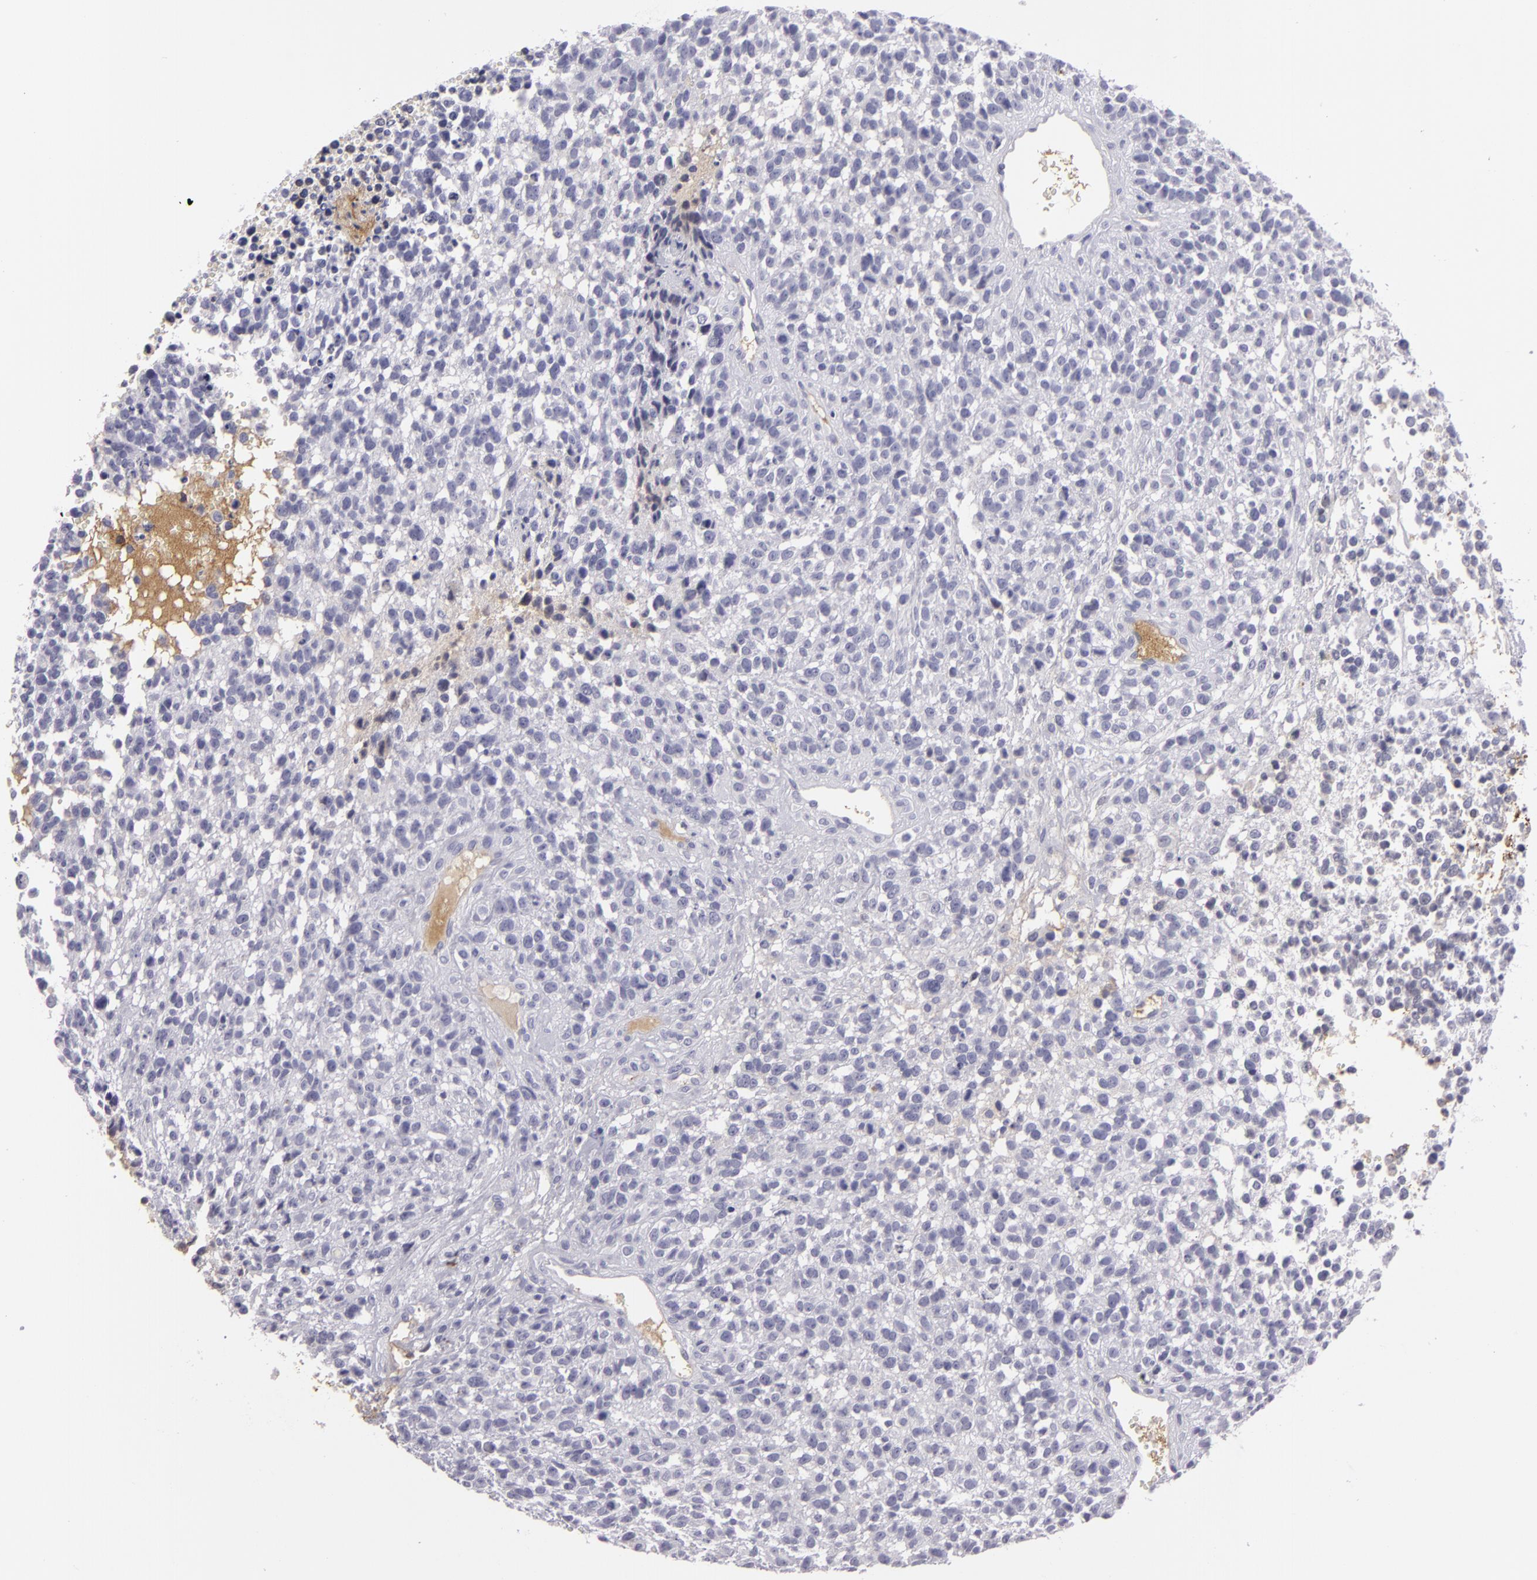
{"staining": {"intensity": "negative", "quantity": "none", "location": "none"}, "tissue": "glioma", "cell_type": "Tumor cells", "image_type": "cancer", "snomed": [{"axis": "morphology", "description": "Glioma, malignant, High grade"}, {"axis": "topography", "description": "Brain"}], "caption": "Malignant glioma (high-grade) stained for a protein using immunohistochemistry exhibits no expression tumor cells.", "gene": "CTNNB1", "patient": {"sex": "male", "age": 66}}